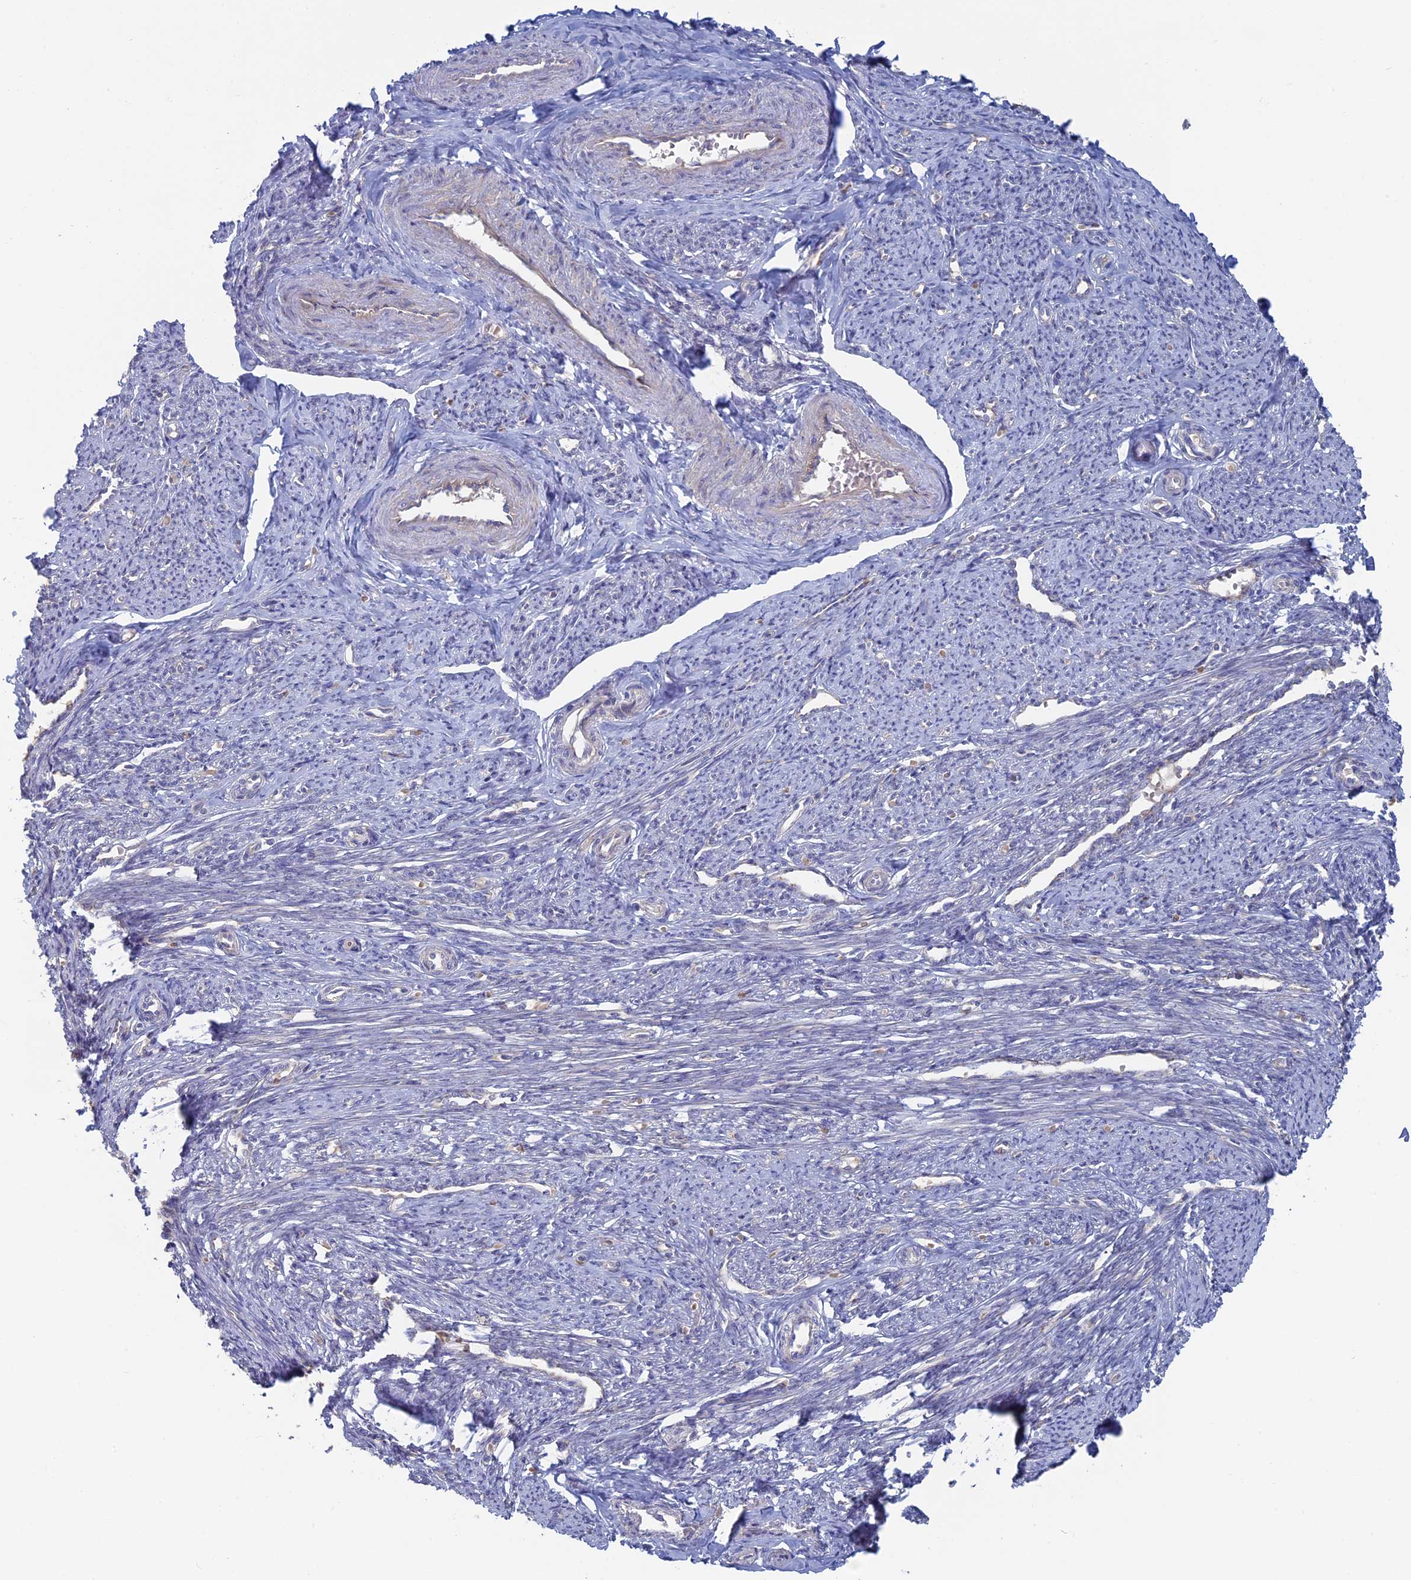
{"staining": {"intensity": "moderate", "quantity": "25%-75%", "location": "cytoplasmic/membranous"}, "tissue": "smooth muscle", "cell_type": "Smooth muscle cells", "image_type": "normal", "snomed": [{"axis": "morphology", "description": "Normal tissue, NOS"}, {"axis": "topography", "description": "Smooth muscle"}, {"axis": "topography", "description": "Uterus"}], "caption": "High-power microscopy captured an IHC photomicrograph of normal smooth muscle, revealing moderate cytoplasmic/membranous expression in approximately 25%-75% of smooth muscle cells. Nuclei are stained in blue.", "gene": "TBC1D30", "patient": {"sex": "female", "age": 59}}